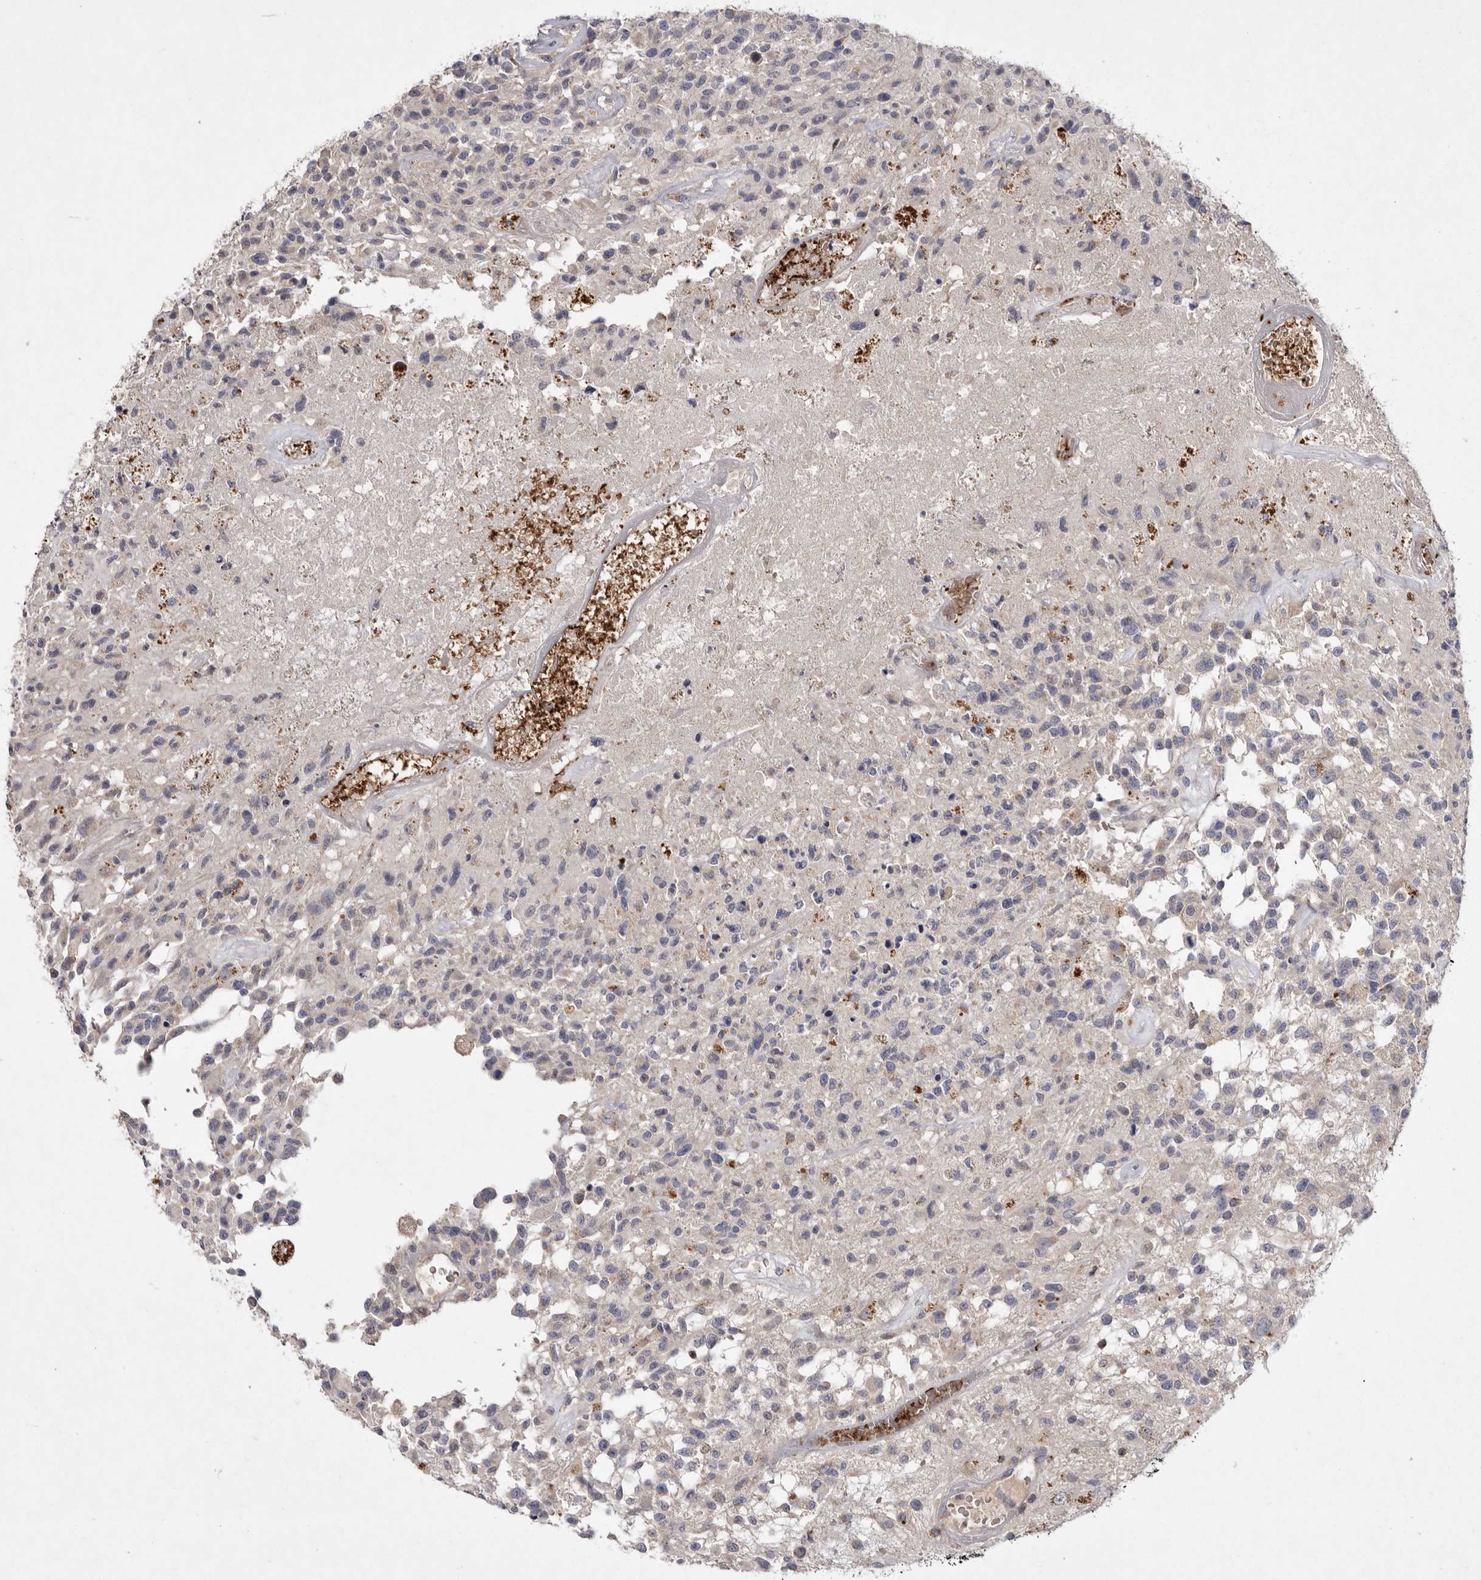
{"staining": {"intensity": "negative", "quantity": "none", "location": "none"}, "tissue": "glioma", "cell_type": "Tumor cells", "image_type": "cancer", "snomed": [{"axis": "morphology", "description": "Glioma, malignant, High grade"}, {"axis": "morphology", "description": "Glioblastoma, NOS"}, {"axis": "topography", "description": "Brain"}], "caption": "This is an immunohistochemistry (IHC) micrograph of human glioma. There is no positivity in tumor cells.", "gene": "TNFSF14", "patient": {"sex": "male", "age": 60}}